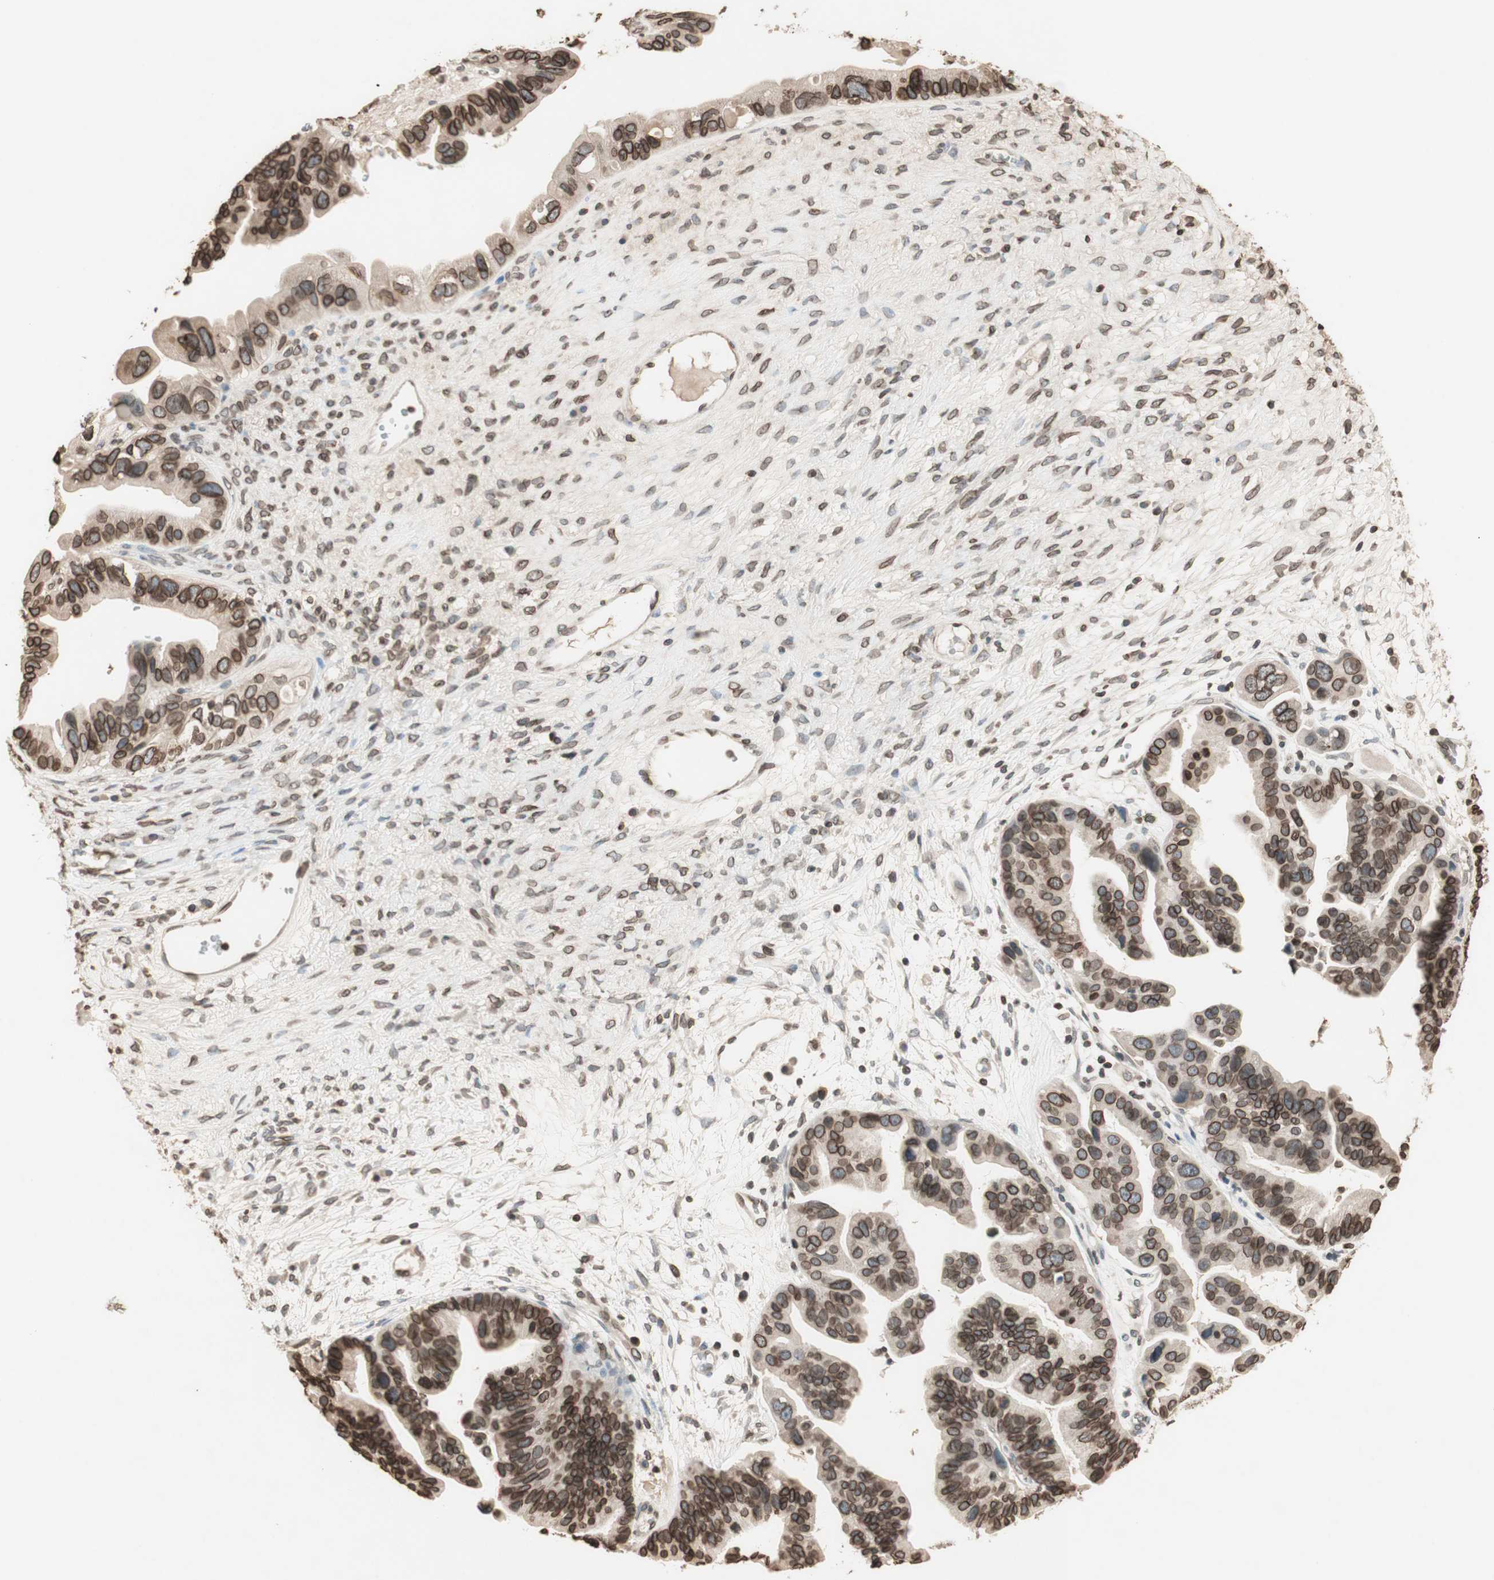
{"staining": {"intensity": "moderate", "quantity": ">75%", "location": "cytoplasmic/membranous,nuclear"}, "tissue": "ovarian cancer", "cell_type": "Tumor cells", "image_type": "cancer", "snomed": [{"axis": "morphology", "description": "Cystadenocarcinoma, serous, NOS"}, {"axis": "topography", "description": "Ovary"}], "caption": "Immunohistochemical staining of human ovarian serous cystadenocarcinoma shows medium levels of moderate cytoplasmic/membranous and nuclear staining in about >75% of tumor cells.", "gene": "TMPO", "patient": {"sex": "female", "age": 56}}